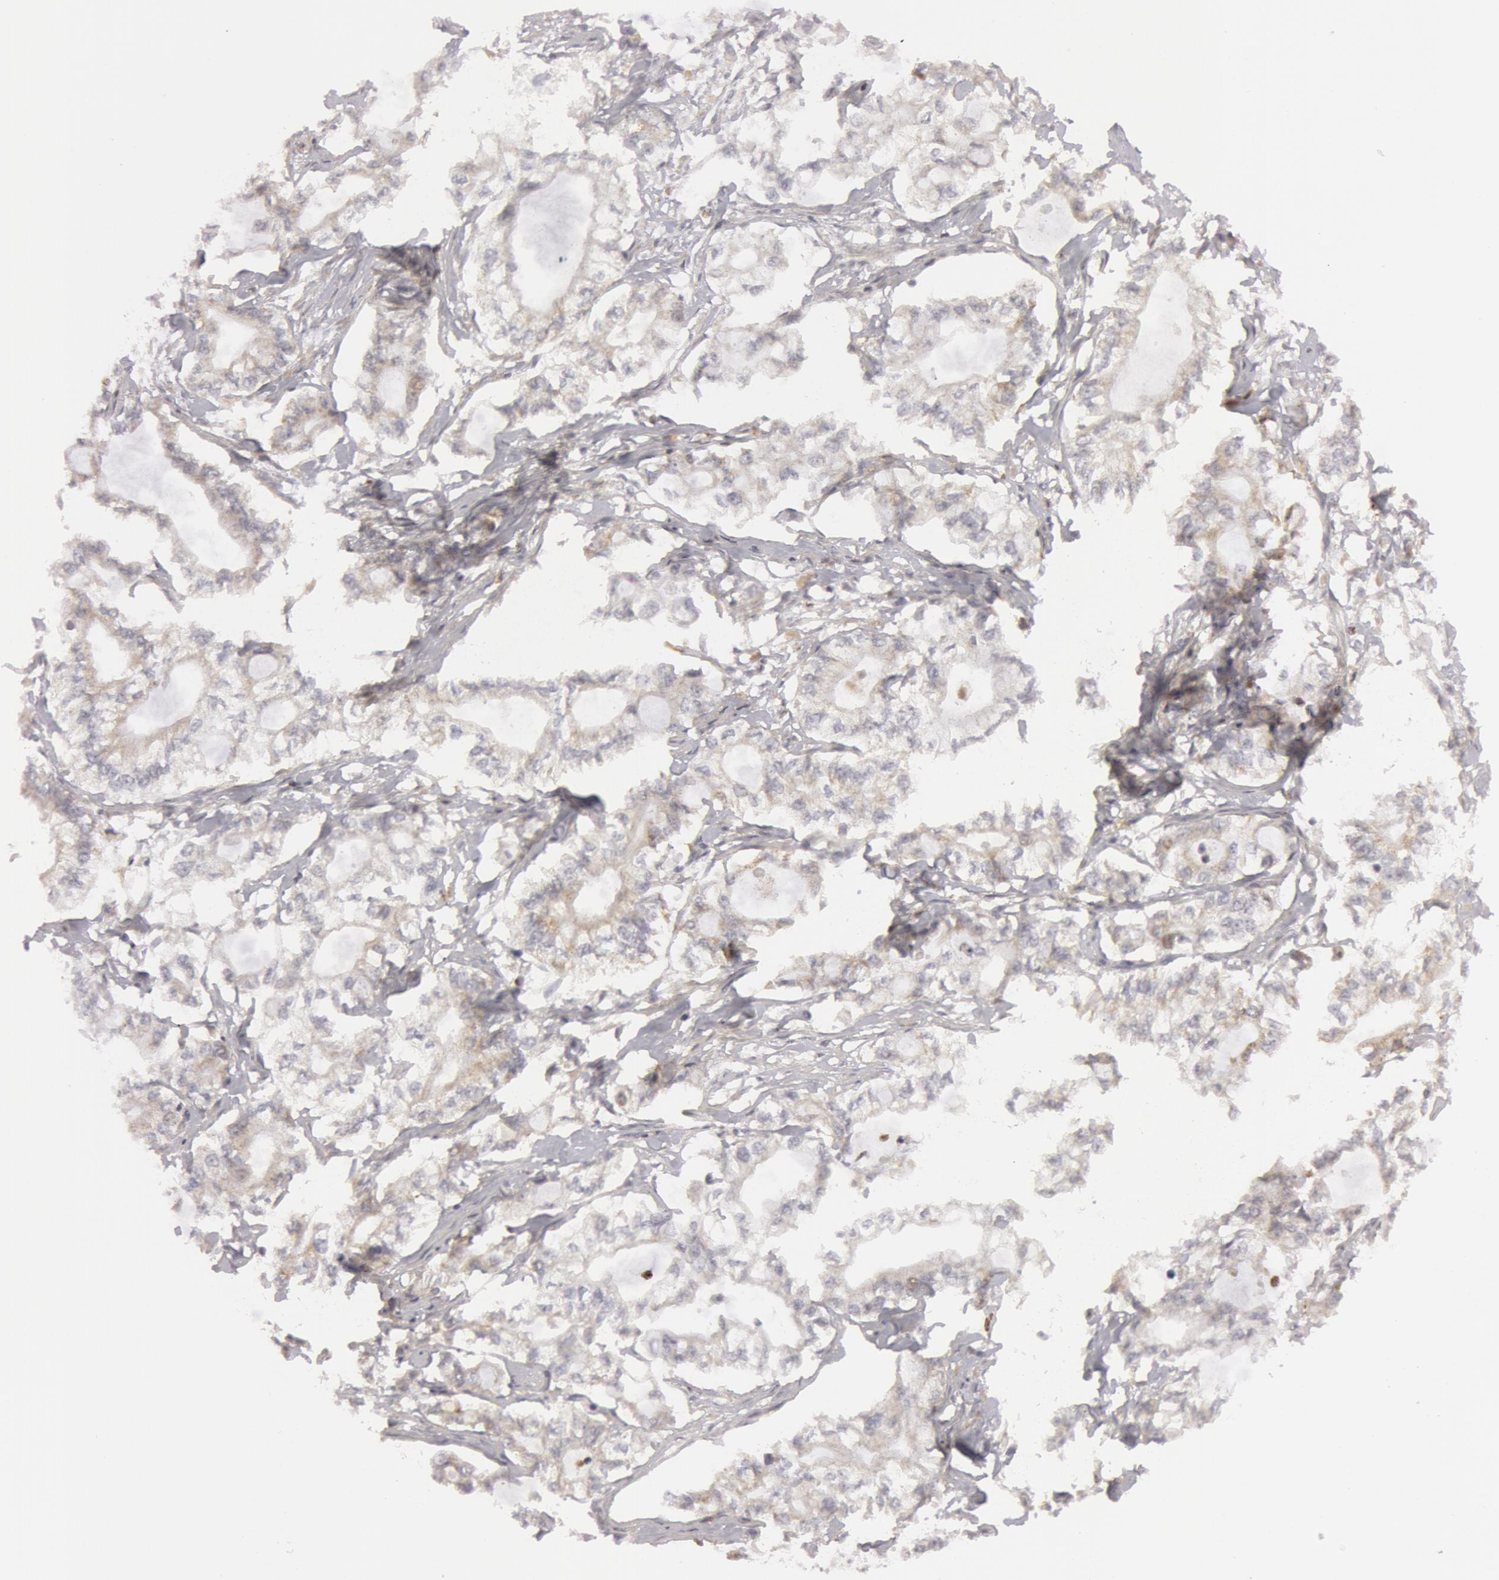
{"staining": {"intensity": "weak", "quantity": ">75%", "location": "cytoplasmic/membranous"}, "tissue": "pancreatic cancer", "cell_type": "Tumor cells", "image_type": "cancer", "snomed": [{"axis": "morphology", "description": "Adenocarcinoma, NOS"}, {"axis": "topography", "description": "Pancreas"}], "caption": "Weak cytoplasmic/membranous protein positivity is seen in about >75% of tumor cells in pancreatic cancer (adenocarcinoma).", "gene": "C7", "patient": {"sex": "male", "age": 79}}